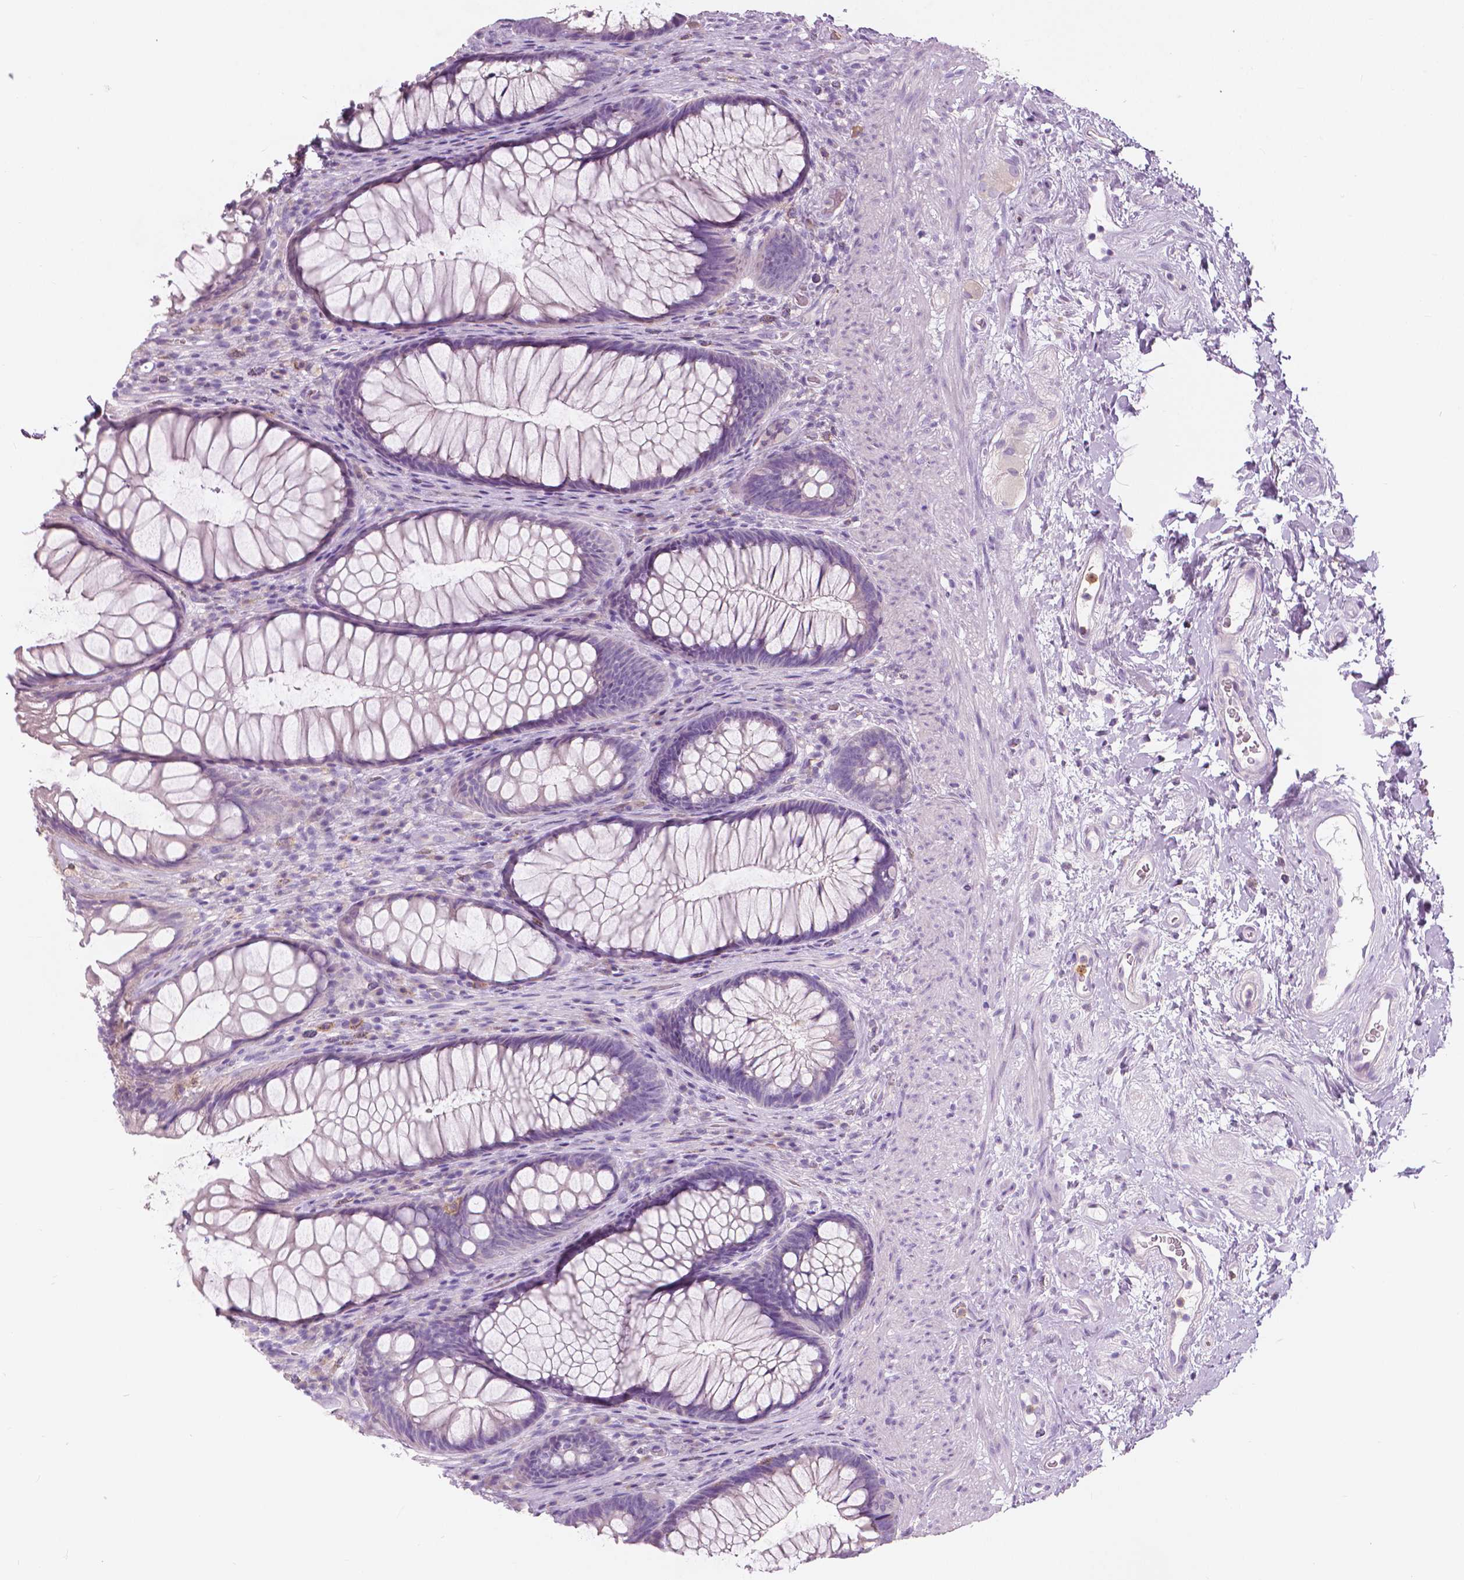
{"staining": {"intensity": "weak", "quantity": "<25%", "location": "cytoplasmic/membranous"}, "tissue": "rectum", "cell_type": "Glandular cells", "image_type": "normal", "snomed": [{"axis": "morphology", "description": "Normal tissue, NOS"}, {"axis": "topography", "description": "Smooth muscle"}, {"axis": "topography", "description": "Rectum"}], "caption": "The histopathology image demonstrates no significant staining in glandular cells of rectum. (Immunohistochemistry, brightfield microscopy, high magnification).", "gene": "CXCR2", "patient": {"sex": "male", "age": 53}}